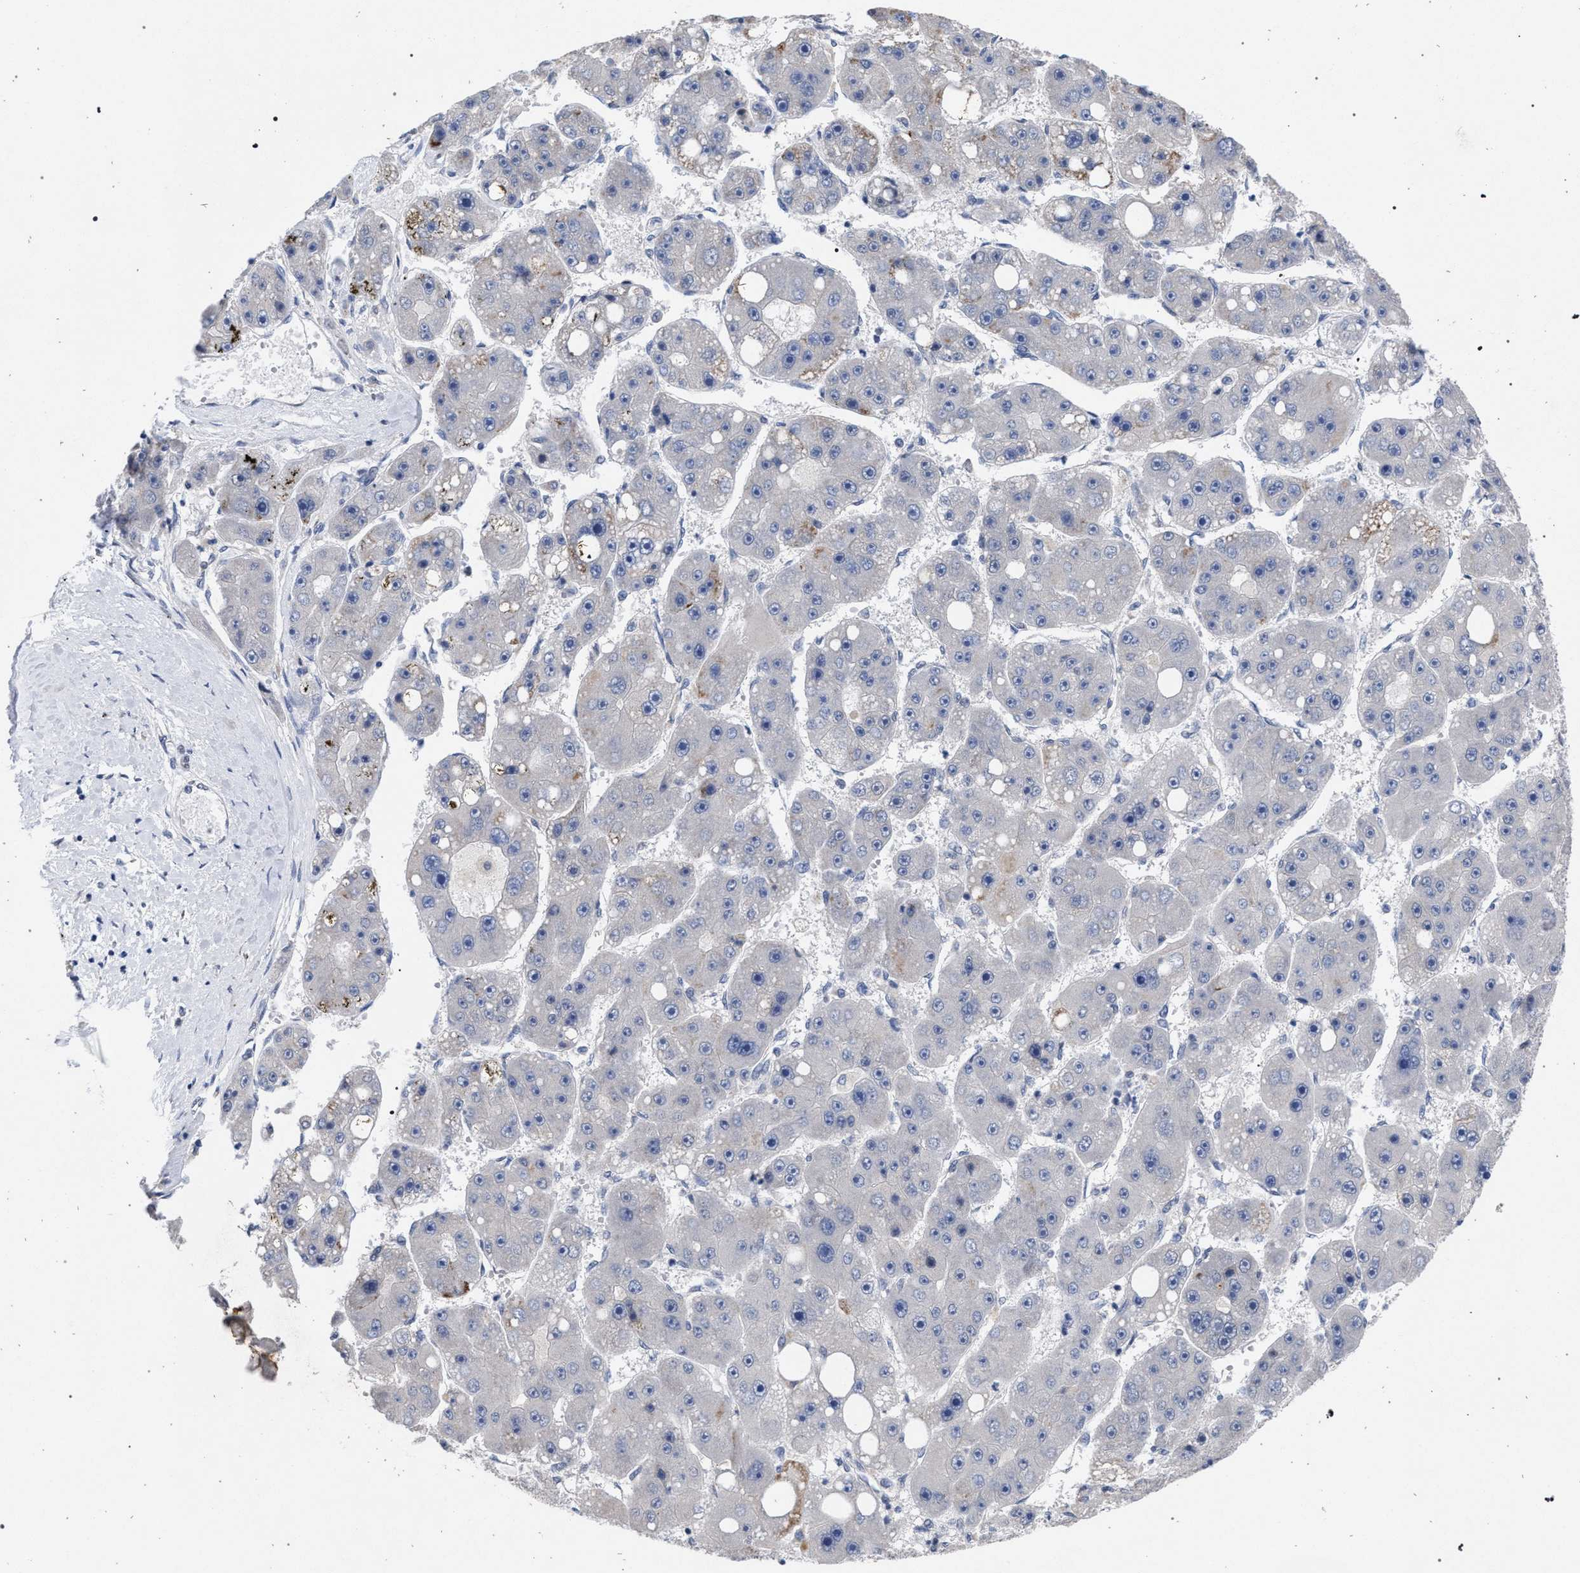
{"staining": {"intensity": "moderate", "quantity": "<25%", "location": "cytoplasmic/membranous"}, "tissue": "liver cancer", "cell_type": "Tumor cells", "image_type": "cancer", "snomed": [{"axis": "morphology", "description": "Carcinoma, Hepatocellular, NOS"}, {"axis": "topography", "description": "Liver"}], "caption": "An image showing moderate cytoplasmic/membranous staining in approximately <25% of tumor cells in liver cancer (hepatocellular carcinoma), as visualized by brown immunohistochemical staining.", "gene": "GOLGA2", "patient": {"sex": "female", "age": 61}}